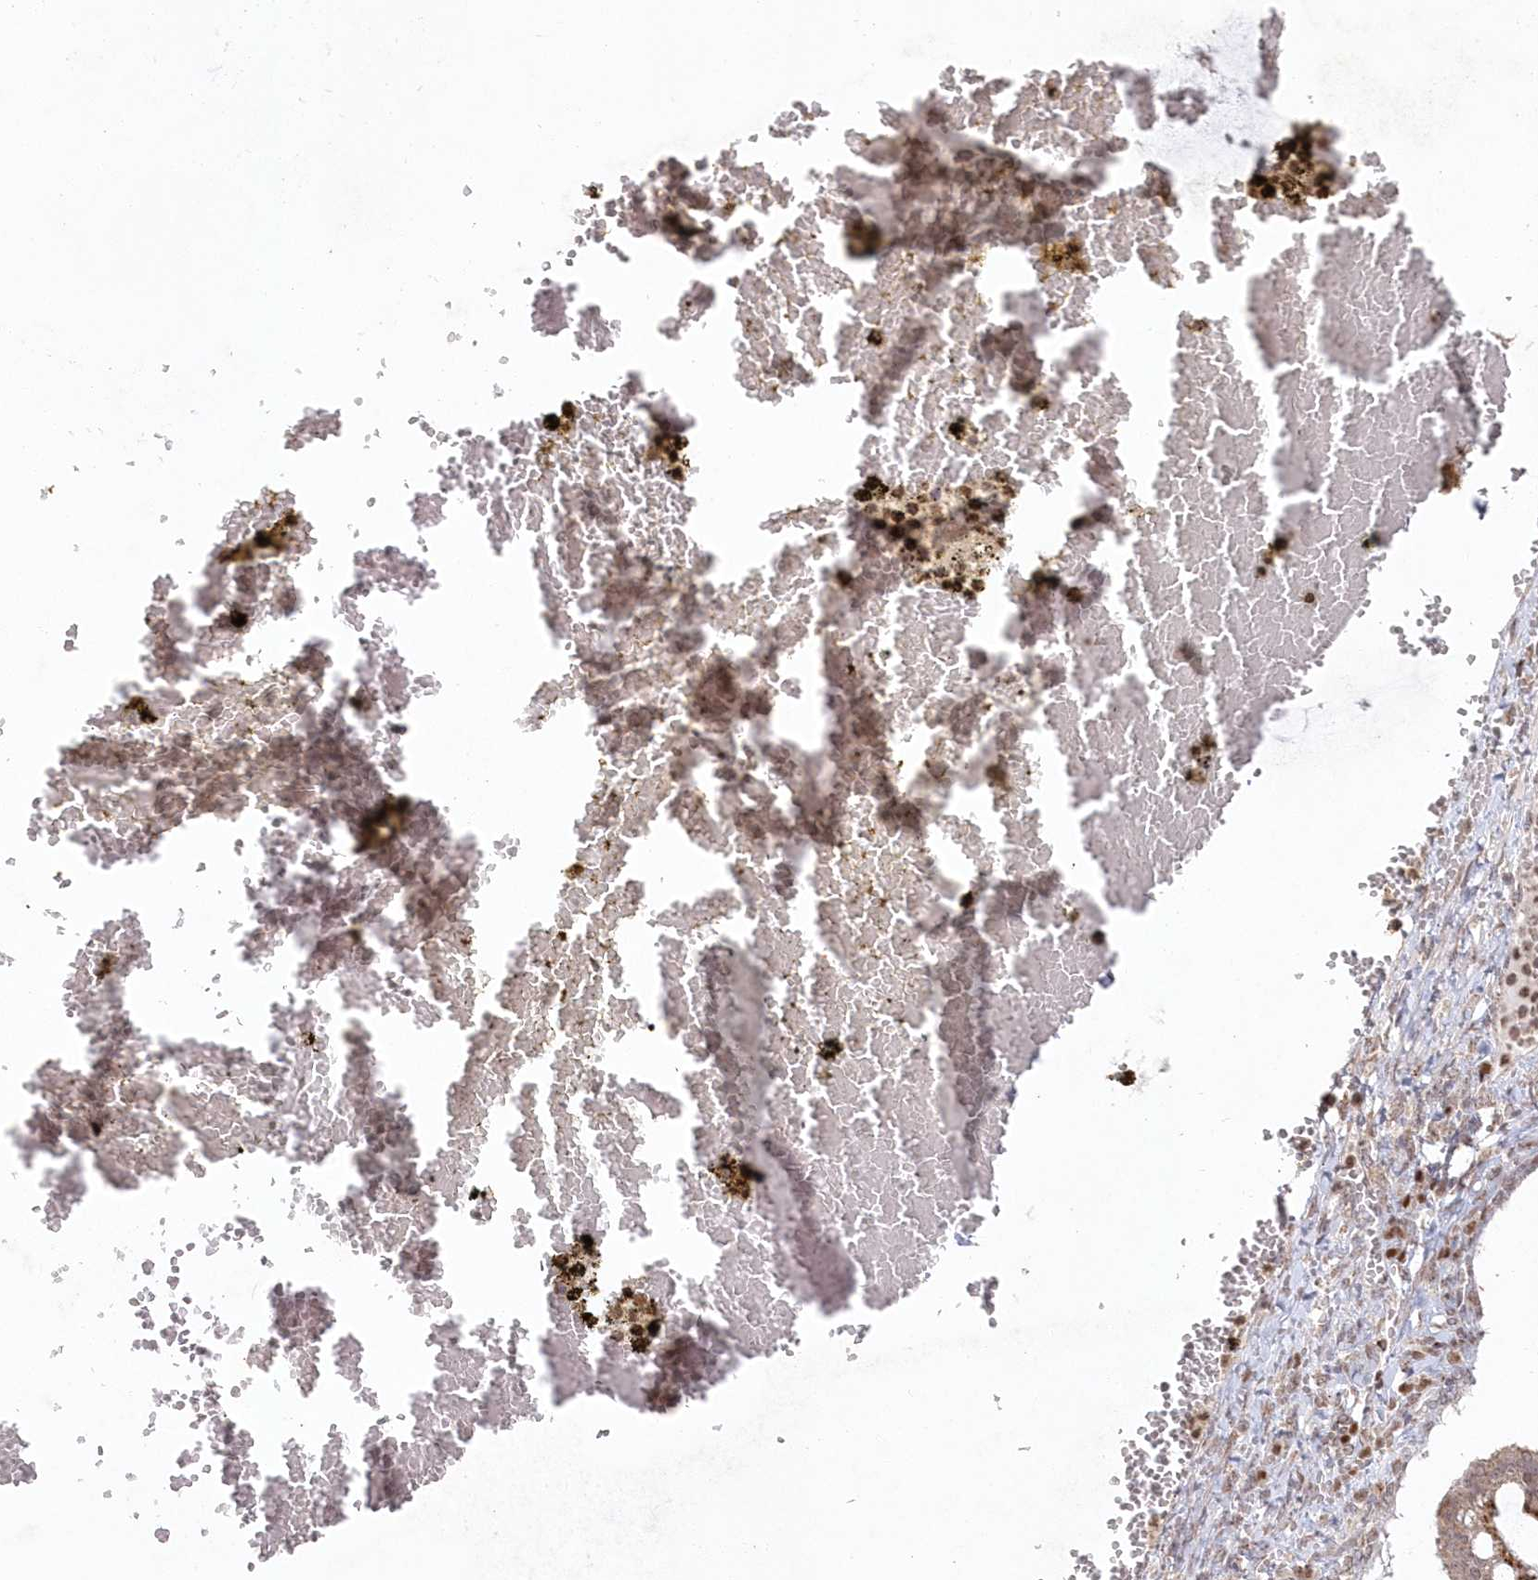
{"staining": {"intensity": "moderate", "quantity": ">75%", "location": "cytoplasmic/membranous"}, "tissue": "ovarian cancer", "cell_type": "Tumor cells", "image_type": "cancer", "snomed": [{"axis": "morphology", "description": "Cystadenocarcinoma, mucinous, NOS"}, {"axis": "topography", "description": "Ovary"}], "caption": "Ovarian mucinous cystadenocarcinoma tissue displays moderate cytoplasmic/membranous positivity in approximately >75% of tumor cells, visualized by immunohistochemistry. The staining was performed using DAB to visualize the protein expression in brown, while the nuclei were stained in blue with hematoxylin (Magnification: 20x).", "gene": "ARSB", "patient": {"sex": "female", "age": 73}}